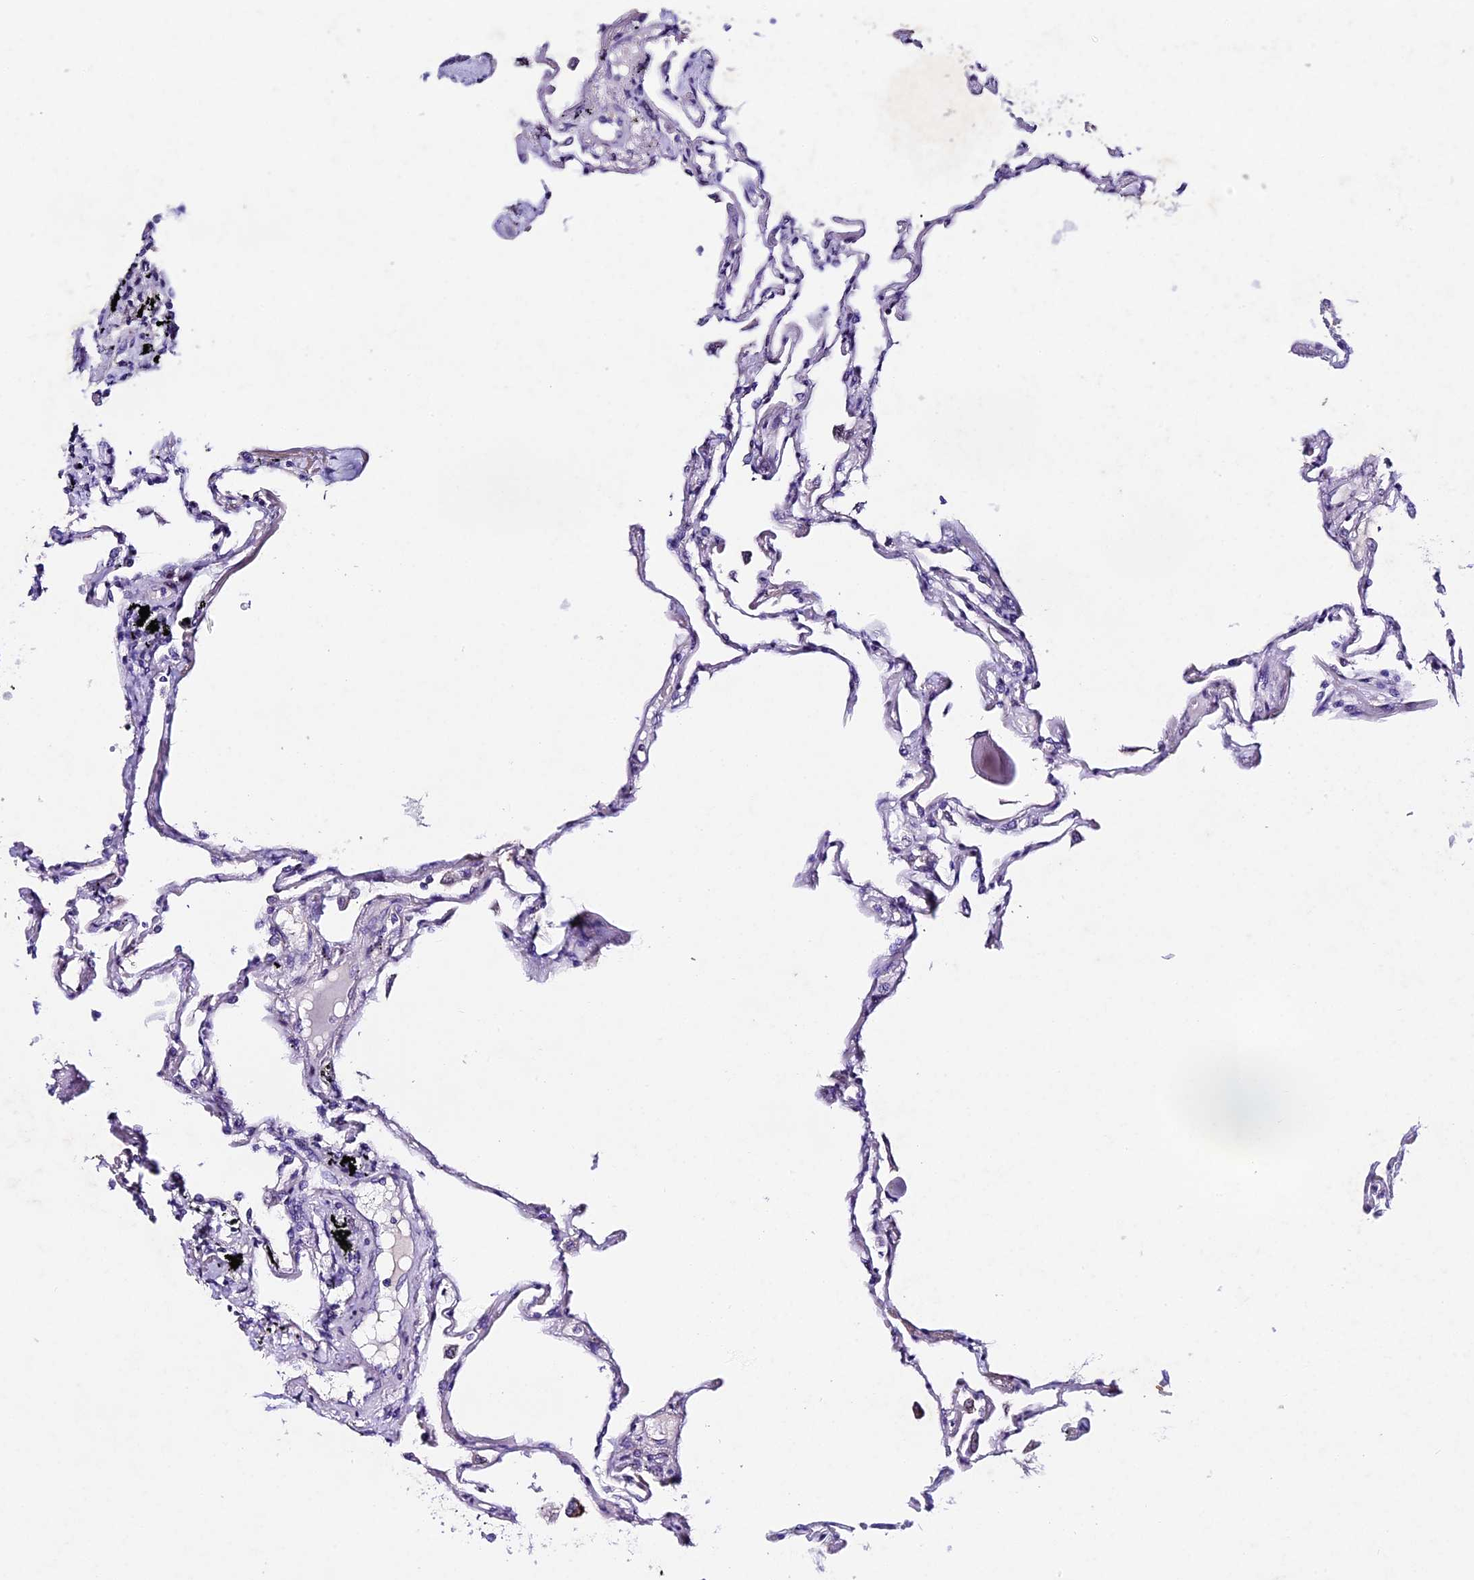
{"staining": {"intensity": "negative", "quantity": "none", "location": "none"}, "tissue": "lung", "cell_type": "Alveolar cells", "image_type": "normal", "snomed": [{"axis": "morphology", "description": "Normal tissue, NOS"}, {"axis": "topography", "description": "Lung"}], "caption": "This is a histopathology image of IHC staining of normal lung, which shows no expression in alveolar cells.", "gene": "IFT140", "patient": {"sex": "female", "age": 67}}